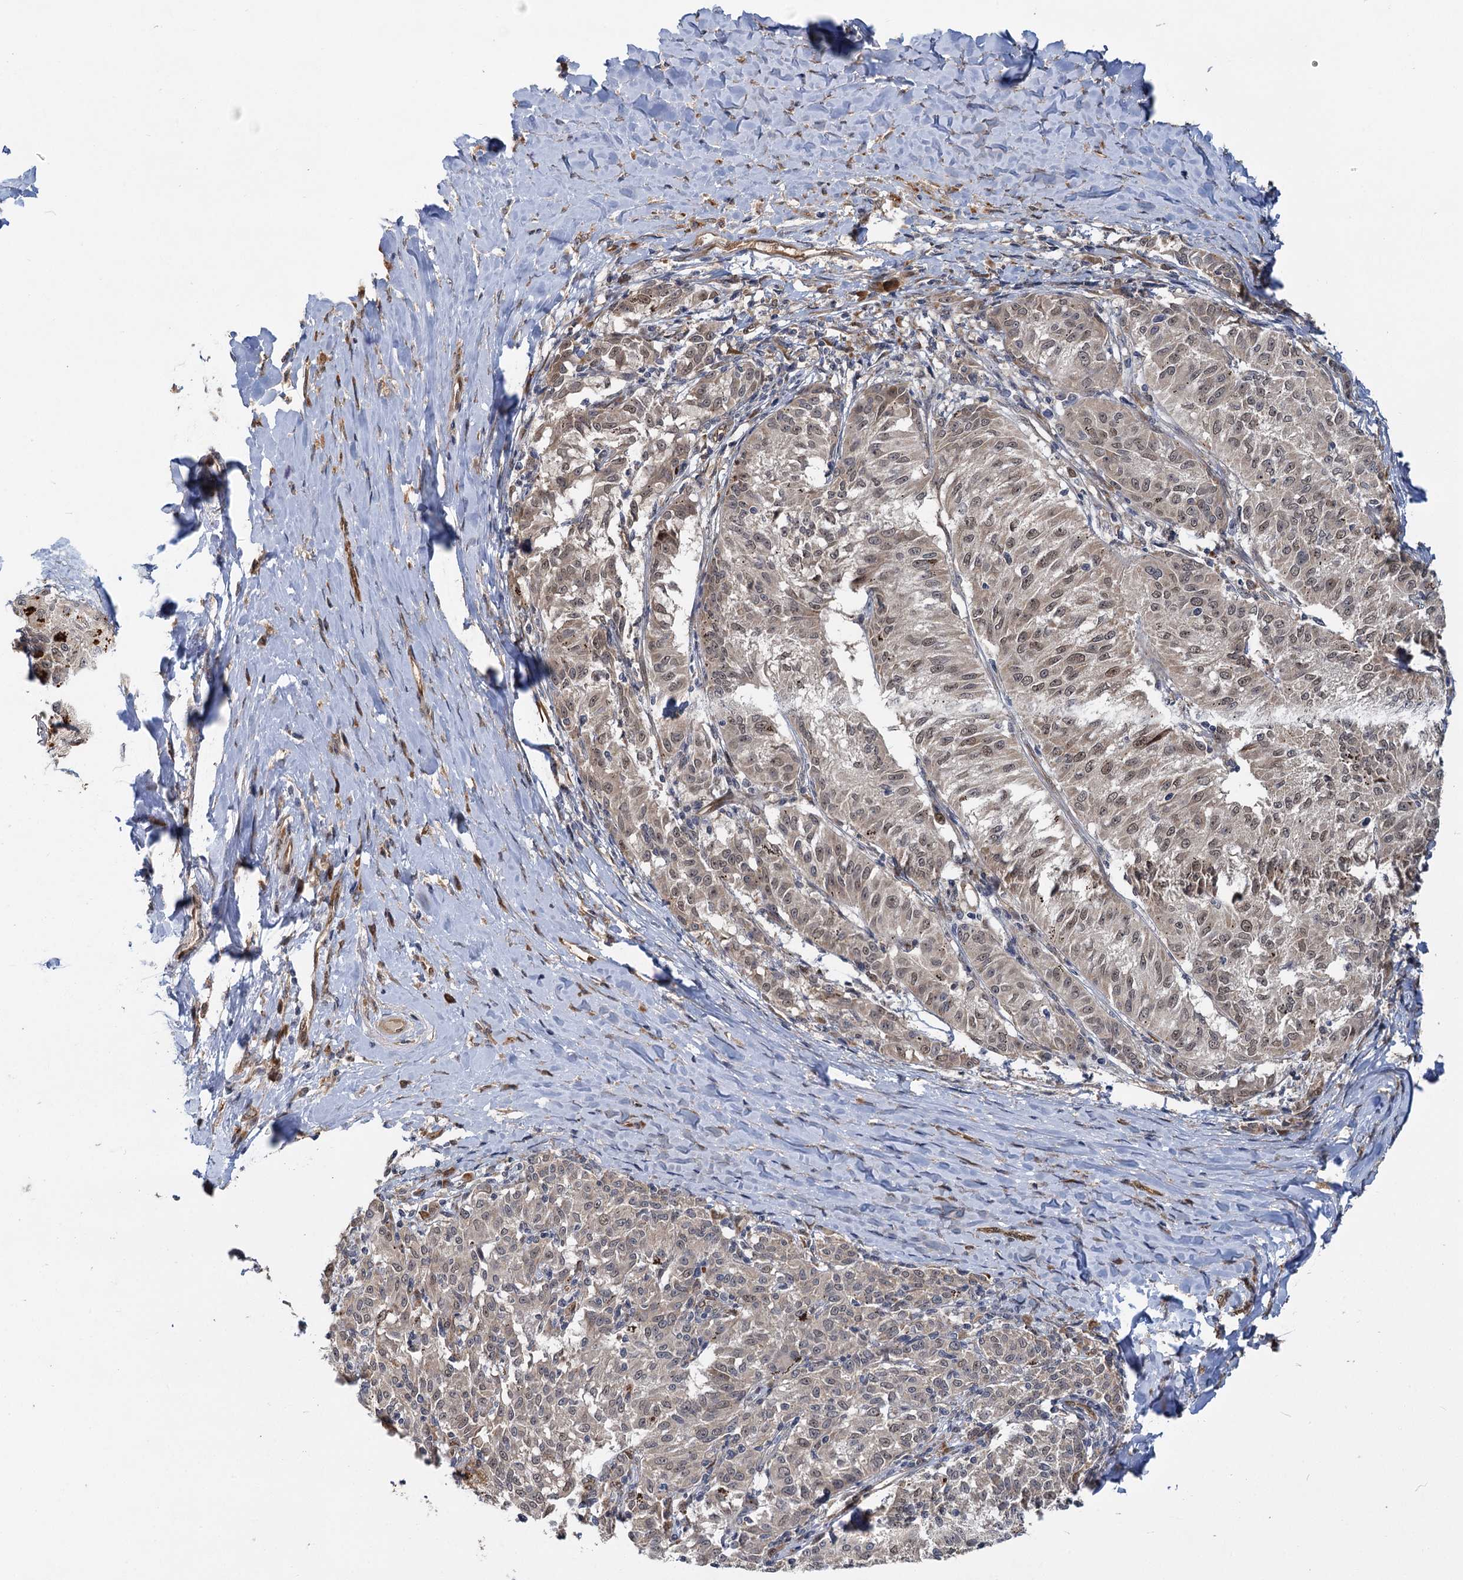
{"staining": {"intensity": "weak", "quantity": "25%-75%", "location": "cytoplasmic/membranous,nuclear"}, "tissue": "melanoma", "cell_type": "Tumor cells", "image_type": "cancer", "snomed": [{"axis": "morphology", "description": "Malignant melanoma, NOS"}, {"axis": "topography", "description": "Skin"}], "caption": "DAB (3,3'-diaminobenzidine) immunohistochemical staining of human melanoma shows weak cytoplasmic/membranous and nuclear protein expression in about 25%-75% of tumor cells.", "gene": "APBA2", "patient": {"sex": "female", "age": 72}}